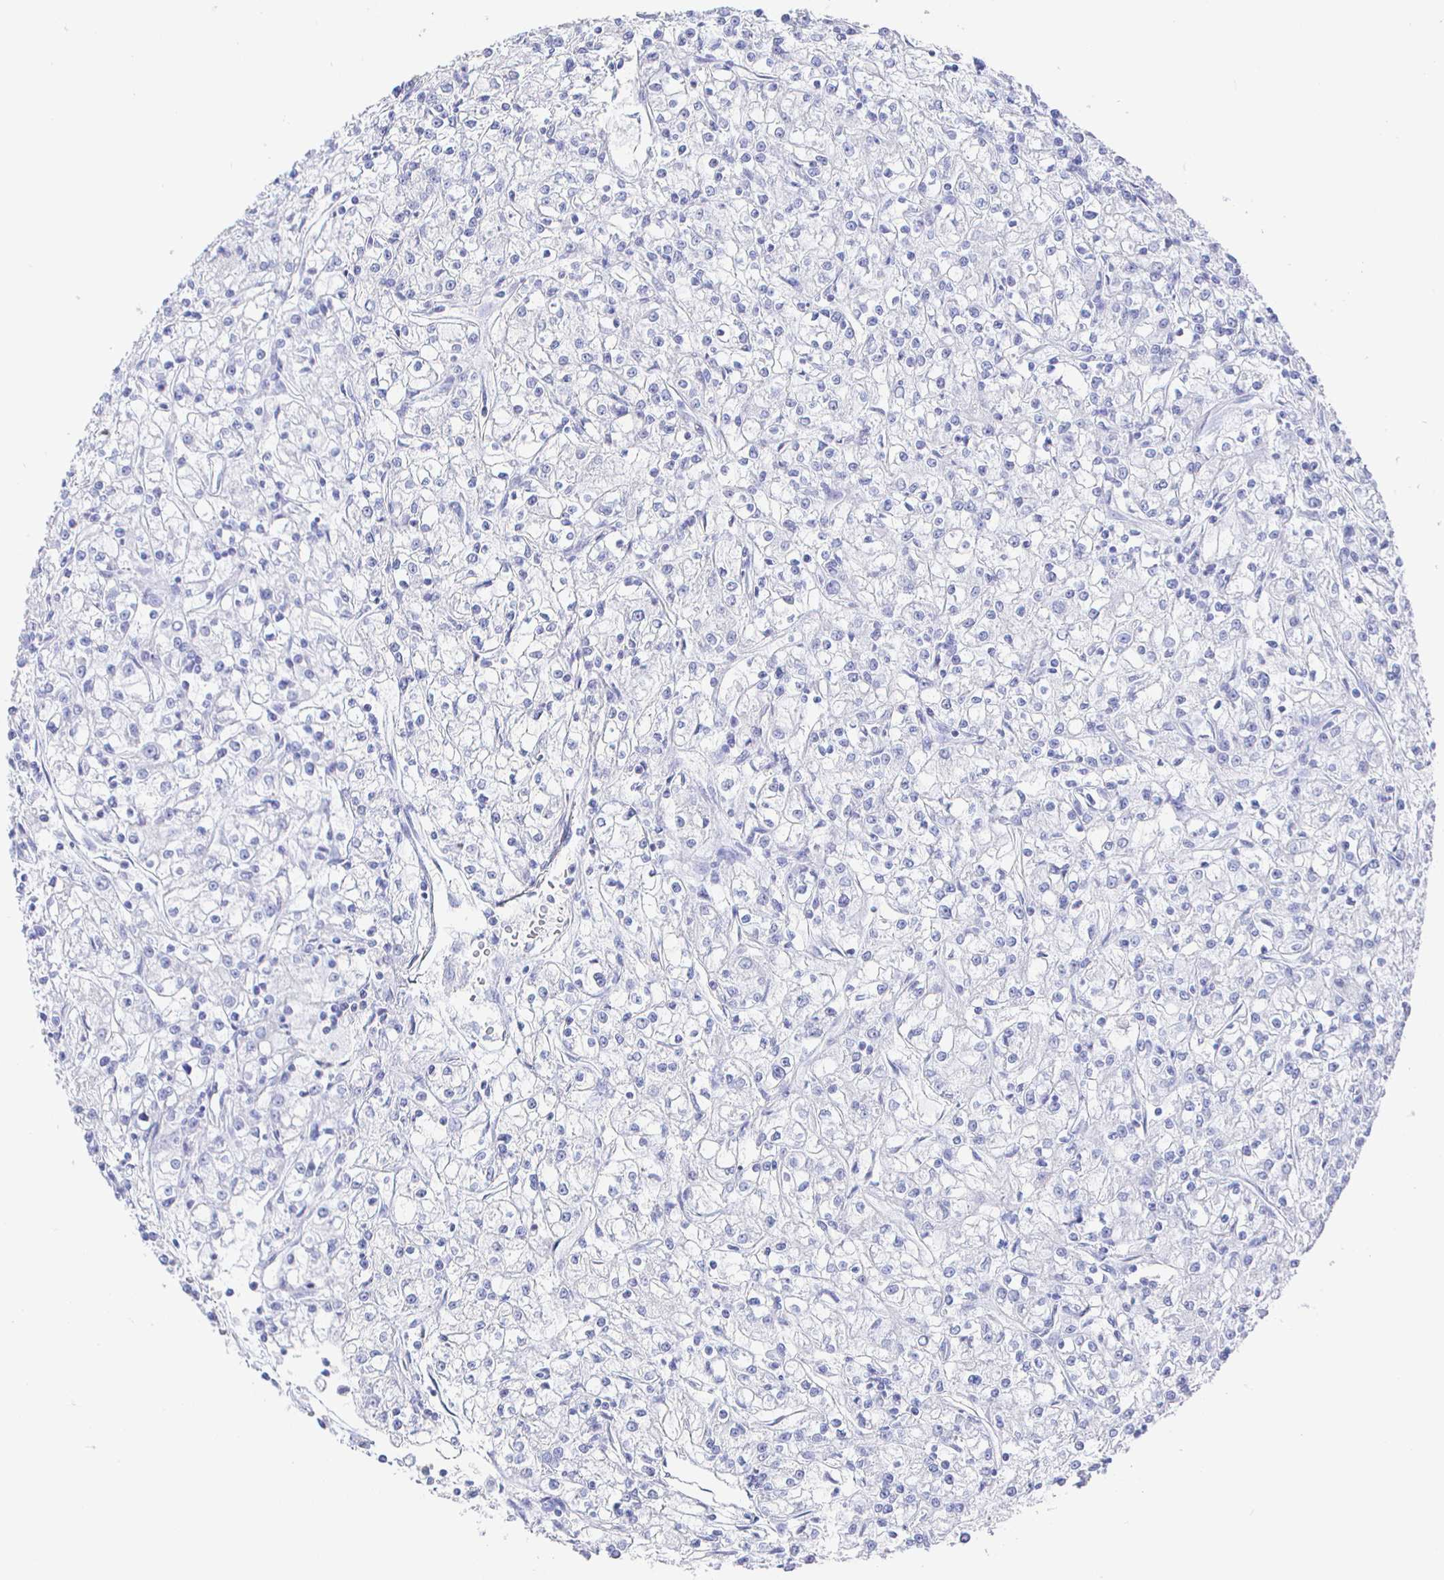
{"staining": {"intensity": "negative", "quantity": "none", "location": "none"}, "tissue": "renal cancer", "cell_type": "Tumor cells", "image_type": "cancer", "snomed": [{"axis": "morphology", "description": "Adenocarcinoma, NOS"}, {"axis": "topography", "description": "Kidney"}], "caption": "Adenocarcinoma (renal) was stained to show a protein in brown. There is no significant staining in tumor cells.", "gene": "CLCA1", "patient": {"sex": "female", "age": 59}}